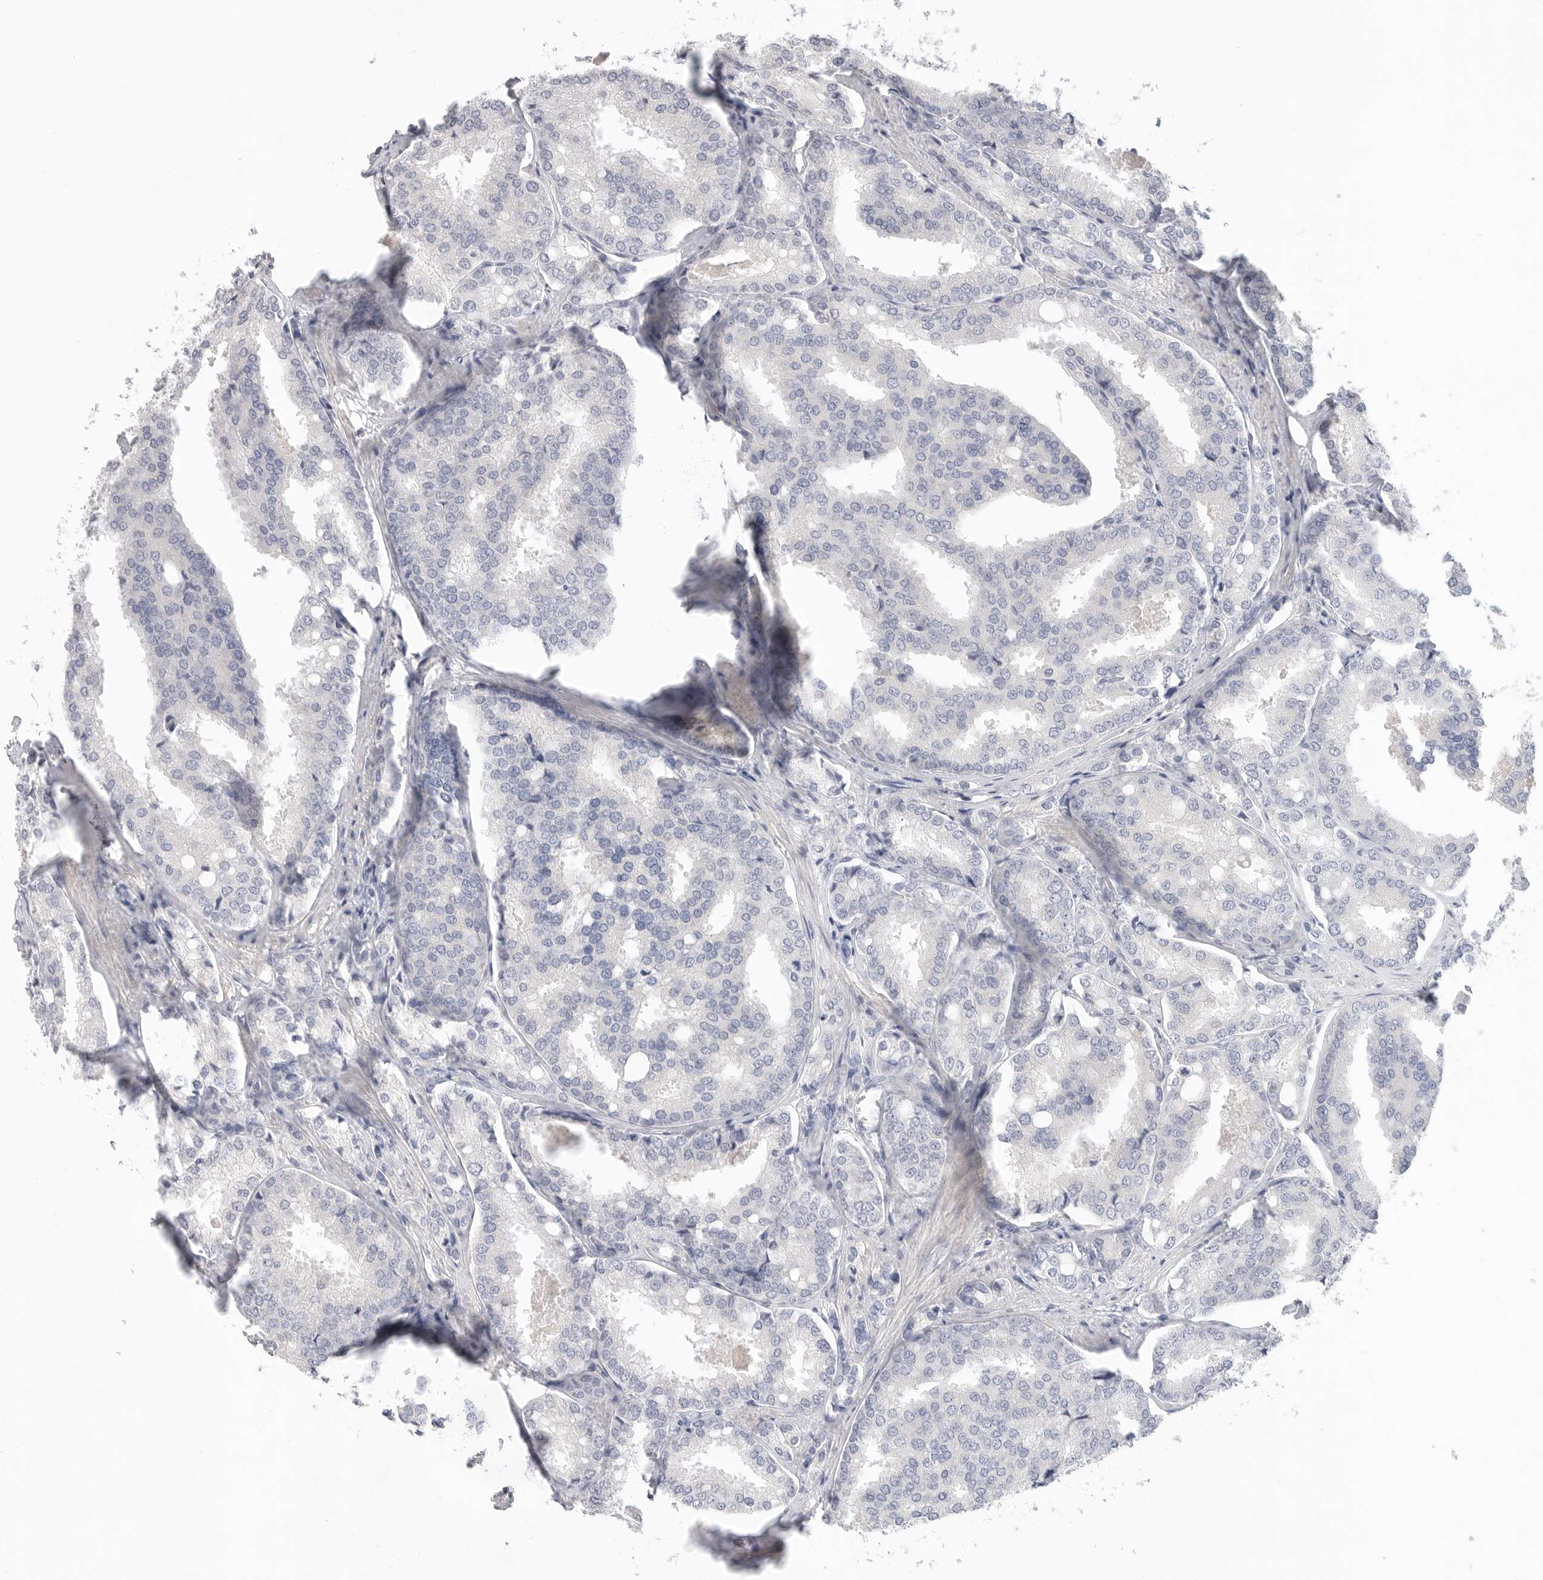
{"staining": {"intensity": "negative", "quantity": "none", "location": "none"}, "tissue": "prostate cancer", "cell_type": "Tumor cells", "image_type": "cancer", "snomed": [{"axis": "morphology", "description": "Adenocarcinoma, High grade"}, {"axis": "topography", "description": "Prostate"}], "caption": "Tumor cells show no significant protein staining in prostate cancer.", "gene": "FBN2", "patient": {"sex": "male", "age": 50}}